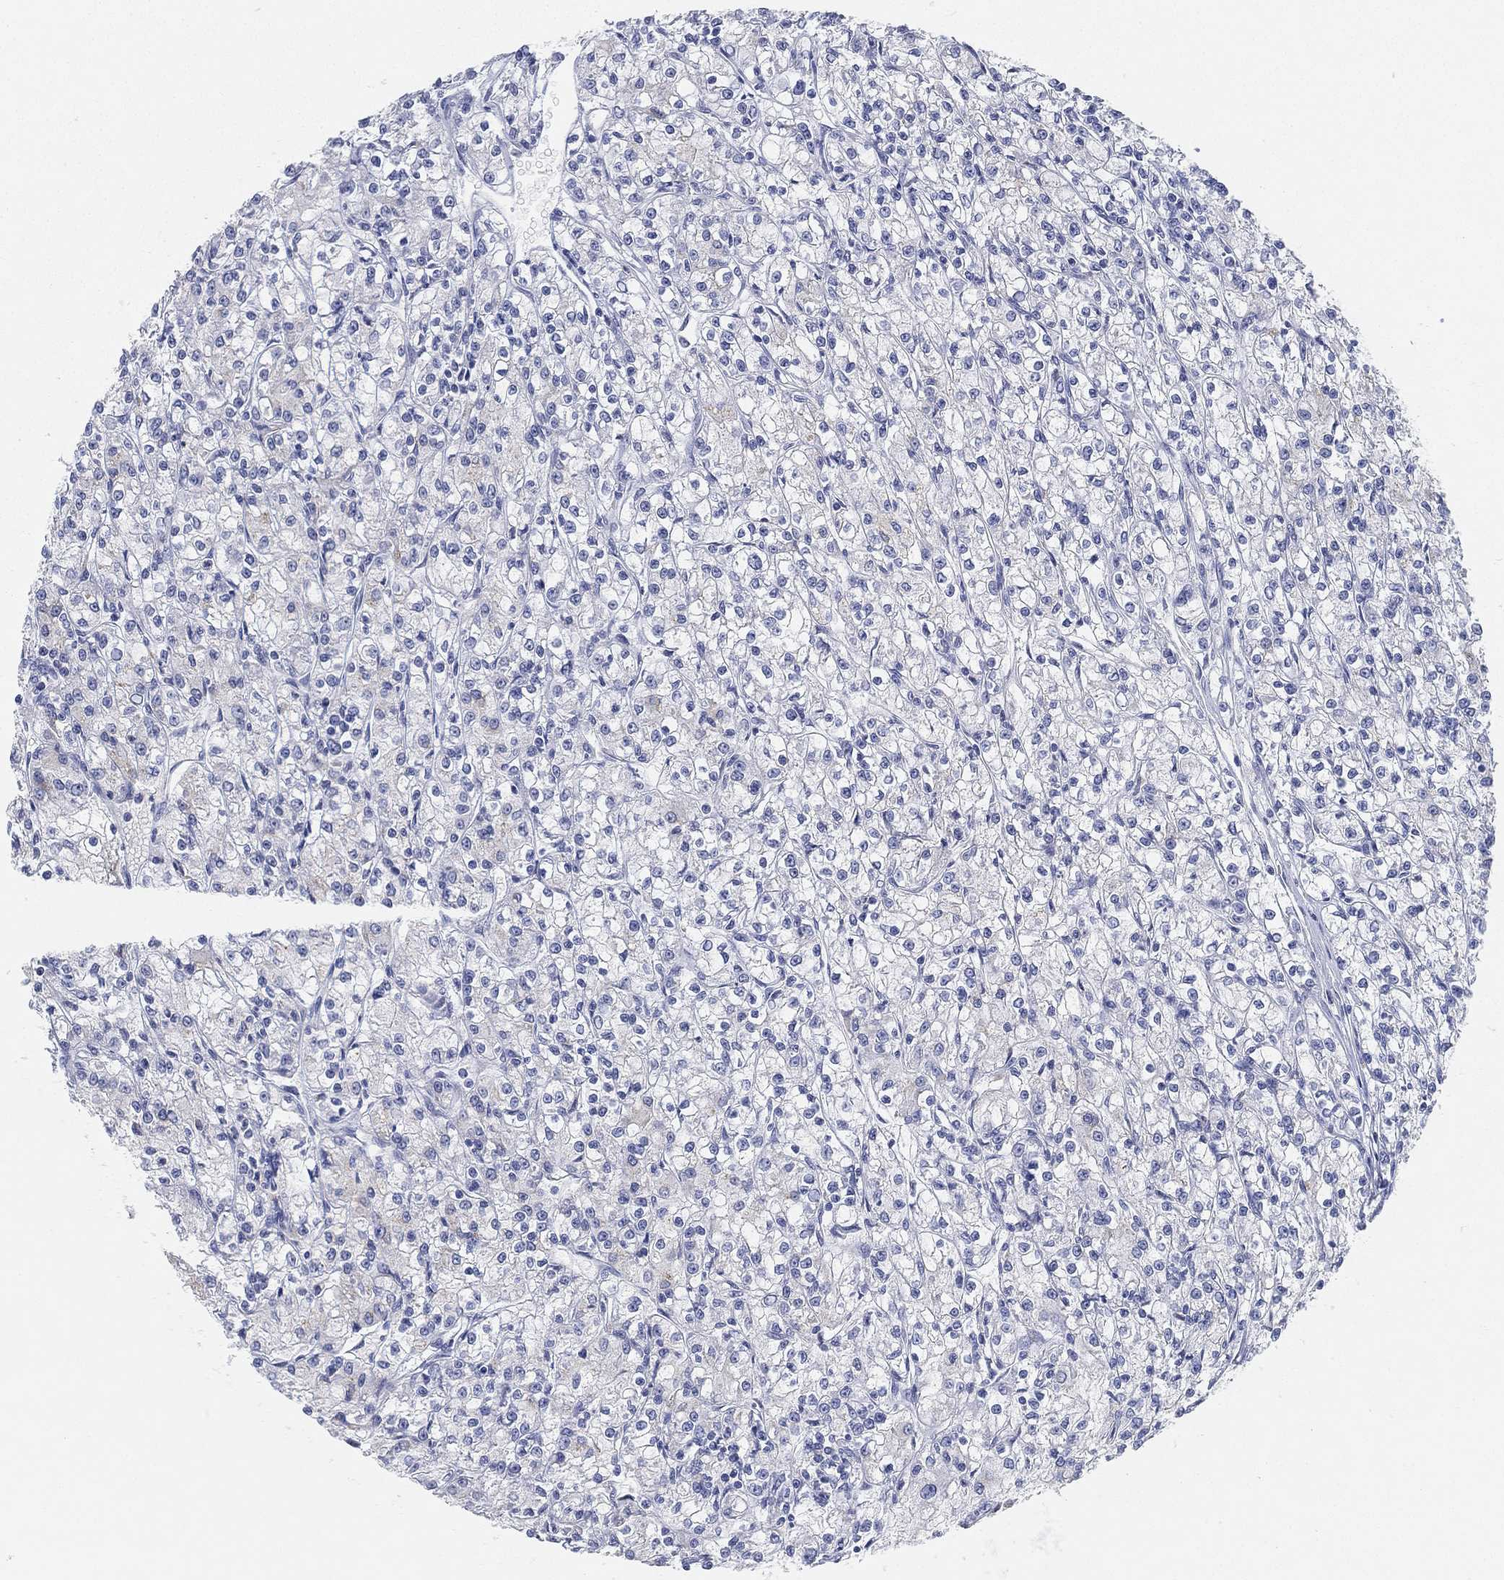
{"staining": {"intensity": "negative", "quantity": "none", "location": "none"}, "tissue": "renal cancer", "cell_type": "Tumor cells", "image_type": "cancer", "snomed": [{"axis": "morphology", "description": "Adenocarcinoma, NOS"}, {"axis": "topography", "description": "Kidney"}], "caption": "An immunohistochemistry (IHC) image of renal adenocarcinoma is shown. There is no staining in tumor cells of renal adenocarcinoma.", "gene": "GPR61", "patient": {"sex": "female", "age": 59}}